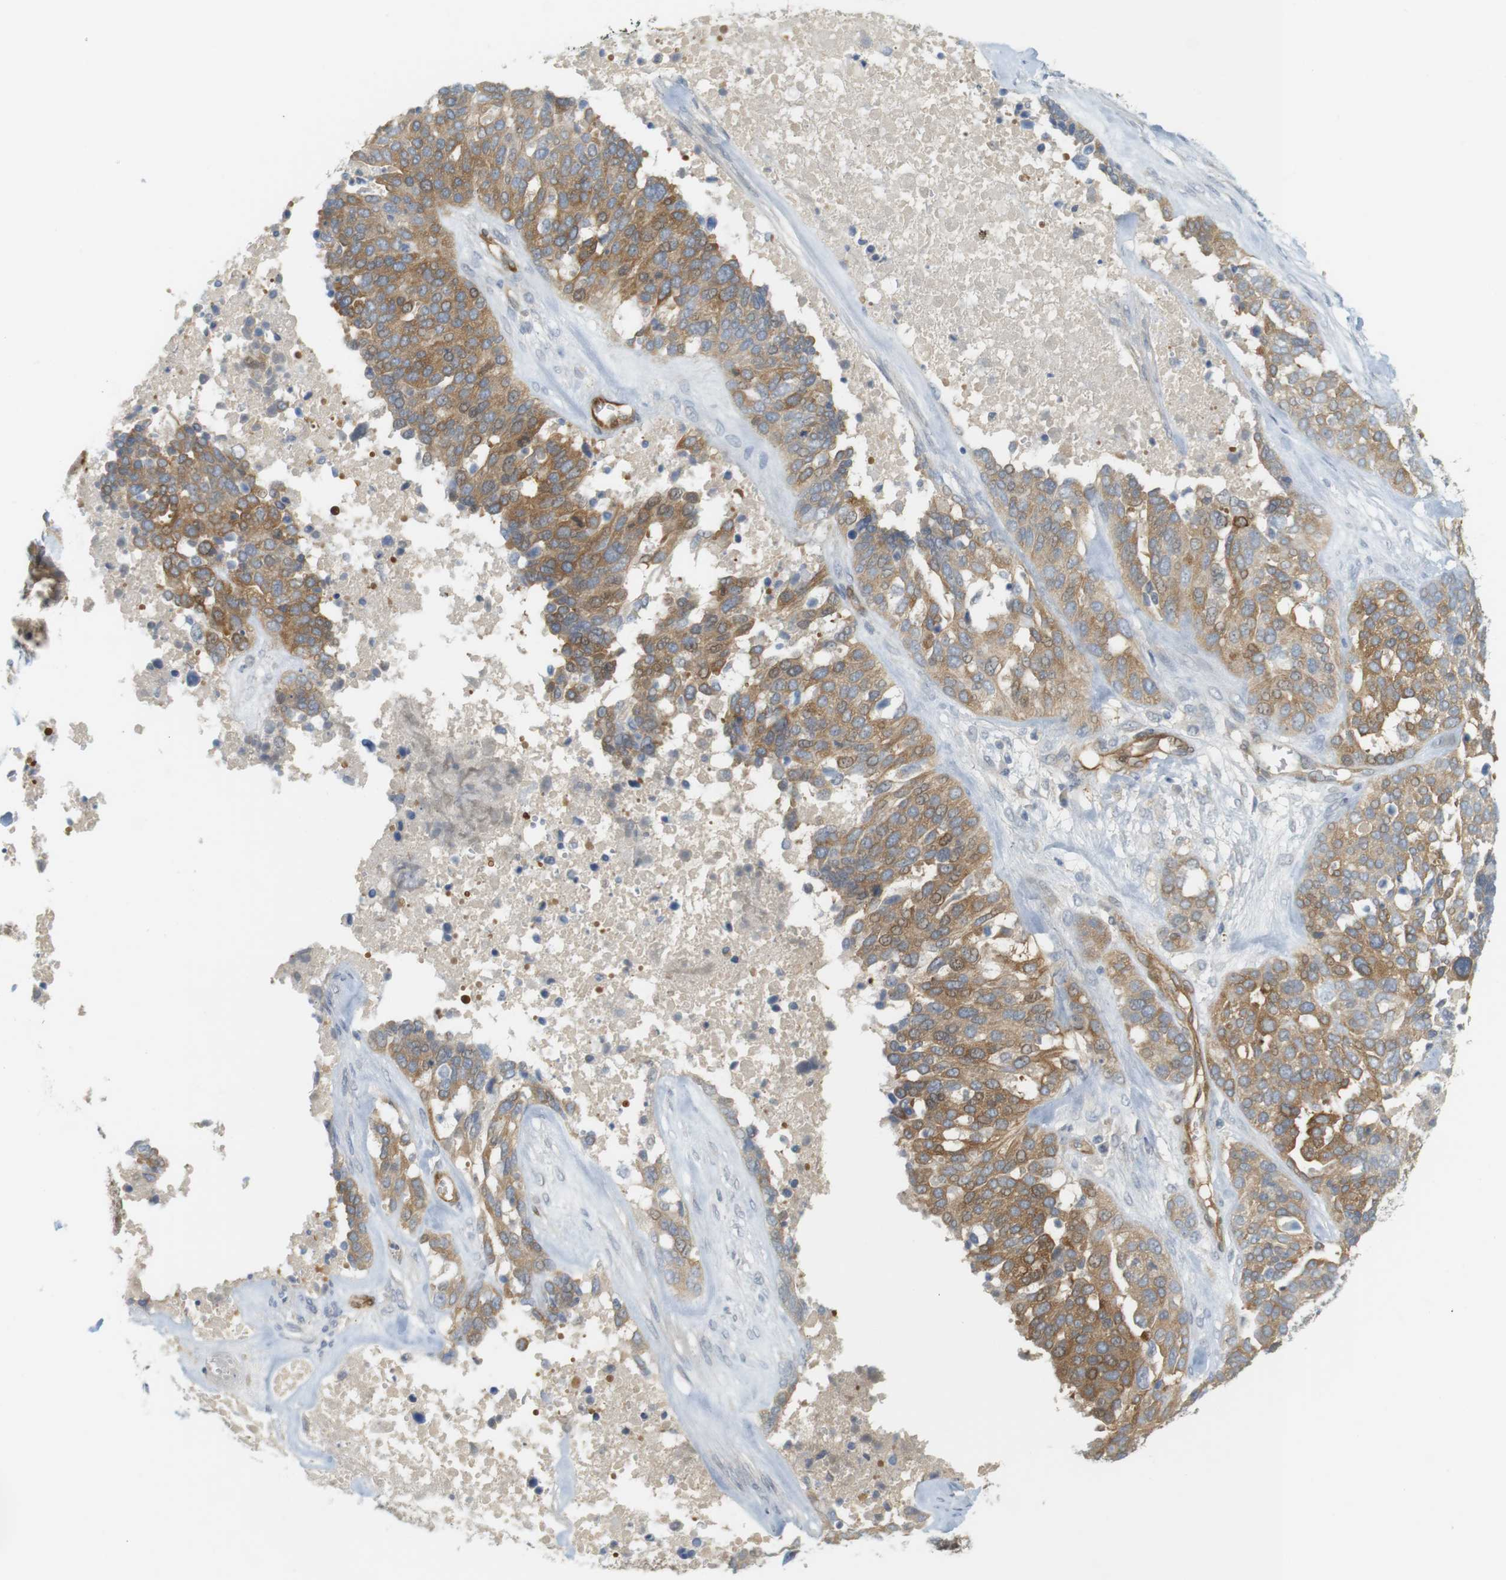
{"staining": {"intensity": "moderate", "quantity": ">75%", "location": "cytoplasmic/membranous"}, "tissue": "ovarian cancer", "cell_type": "Tumor cells", "image_type": "cancer", "snomed": [{"axis": "morphology", "description": "Cystadenocarcinoma, serous, NOS"}, {"axis": "topography", "description": "Ovary"}], "caption": "Serous cystadenocarcinoma (ovarian) stained with DAB immunohistochemistry reveals medium levels of moderate cytoplasmic/membranous expression in approximately >75% of tumor cells. (Stains: DAB (3,3'-diaminobenzidine) in brown, nuclei in blue, Microscopy: brightfield microscopy at high magnification).", "gene": "PDE3A", "patient": {"sex": "female", "age": 44}}